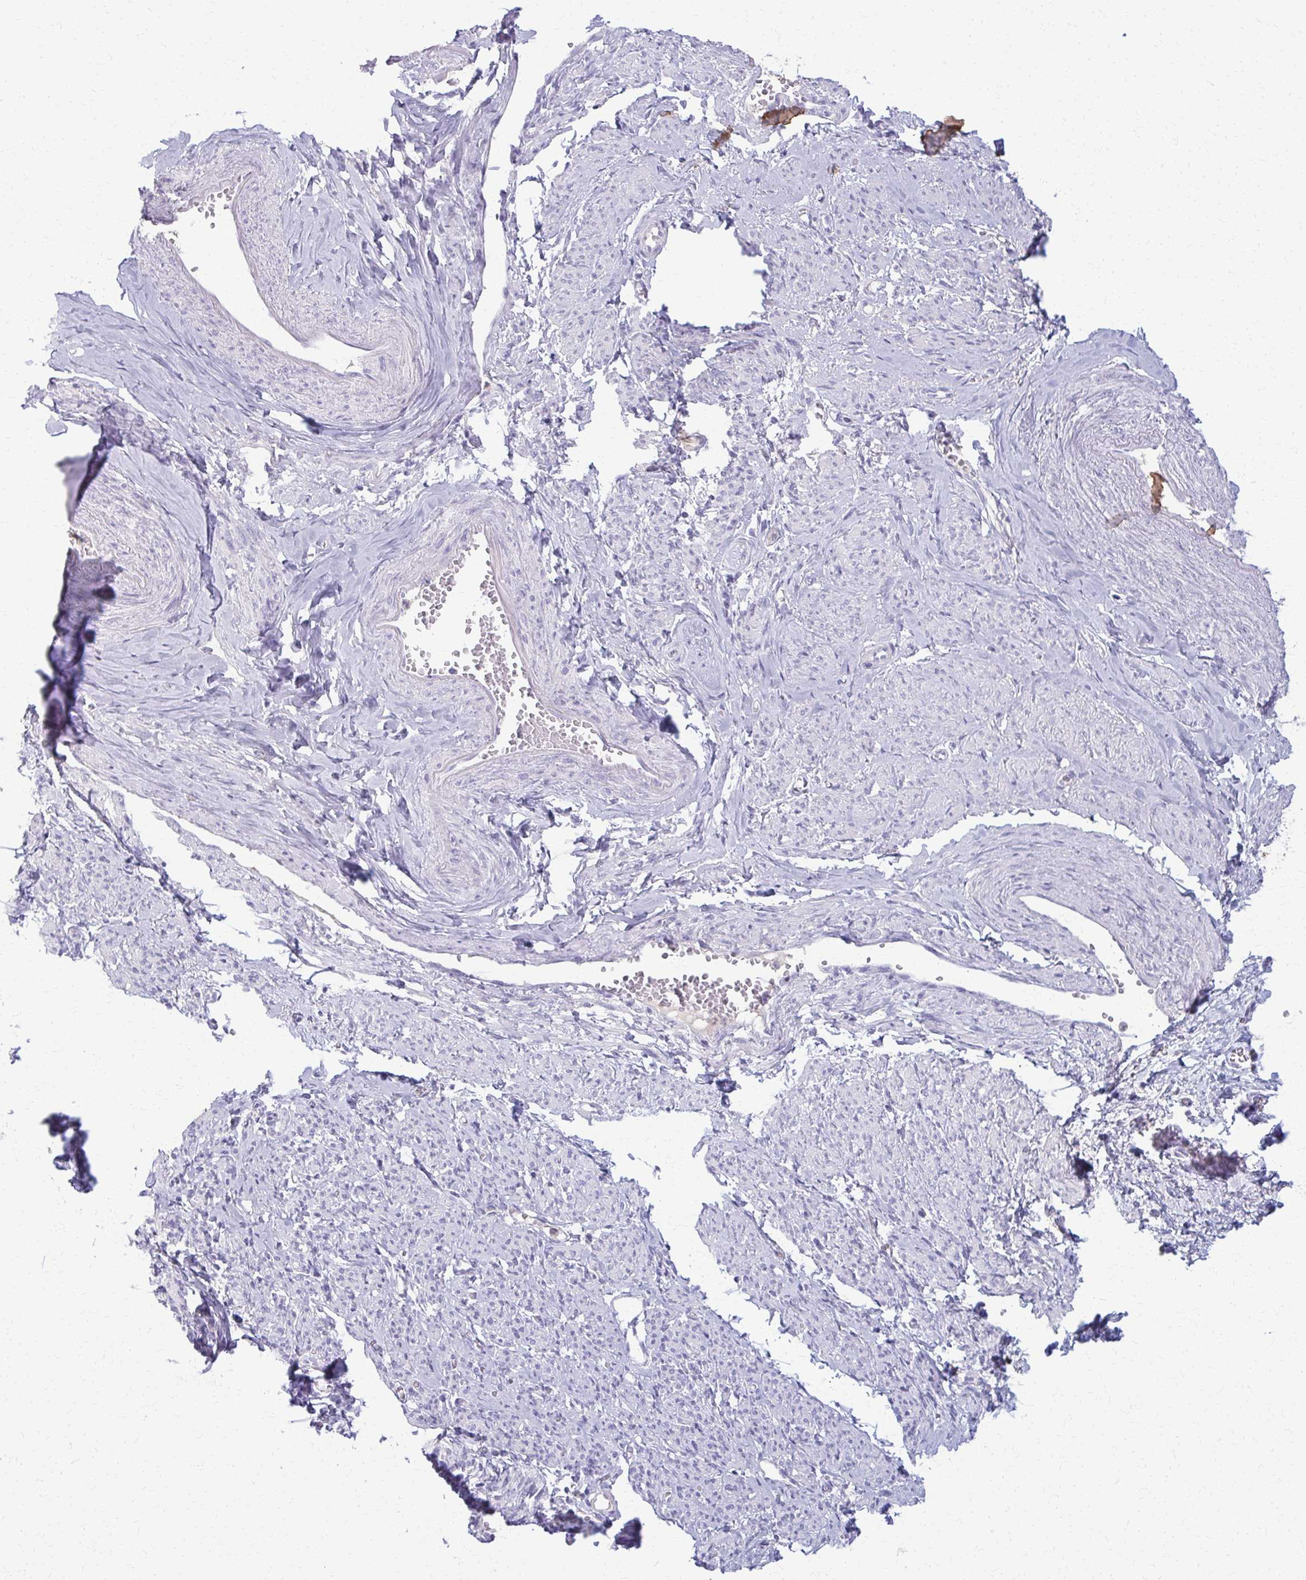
{"staining": {"intensity": "negative", "quantity": "none", "location": "none"}, "tissue": "smooth muscle", "cell_type": "Smooth muscle cells", "image_type": "normal", "snomed": [{"axis": "morphology", "description": "Normal tissue, NOS"}, {"axis": "topography", "description": "Smooth muscle"}], "caption": "Immunohistochemistry micrograph of unremarkable smooth muscle stained for a protein (brown), which demonstrates no expression in smooth muscle cells. (Stains: DAB IHC with hematoxylin counter stain, Microscopy: brightfield microscopy at high magnification).", "gene": "ENSG00000275249", "patient": {"sex": "female", "age": 65}}